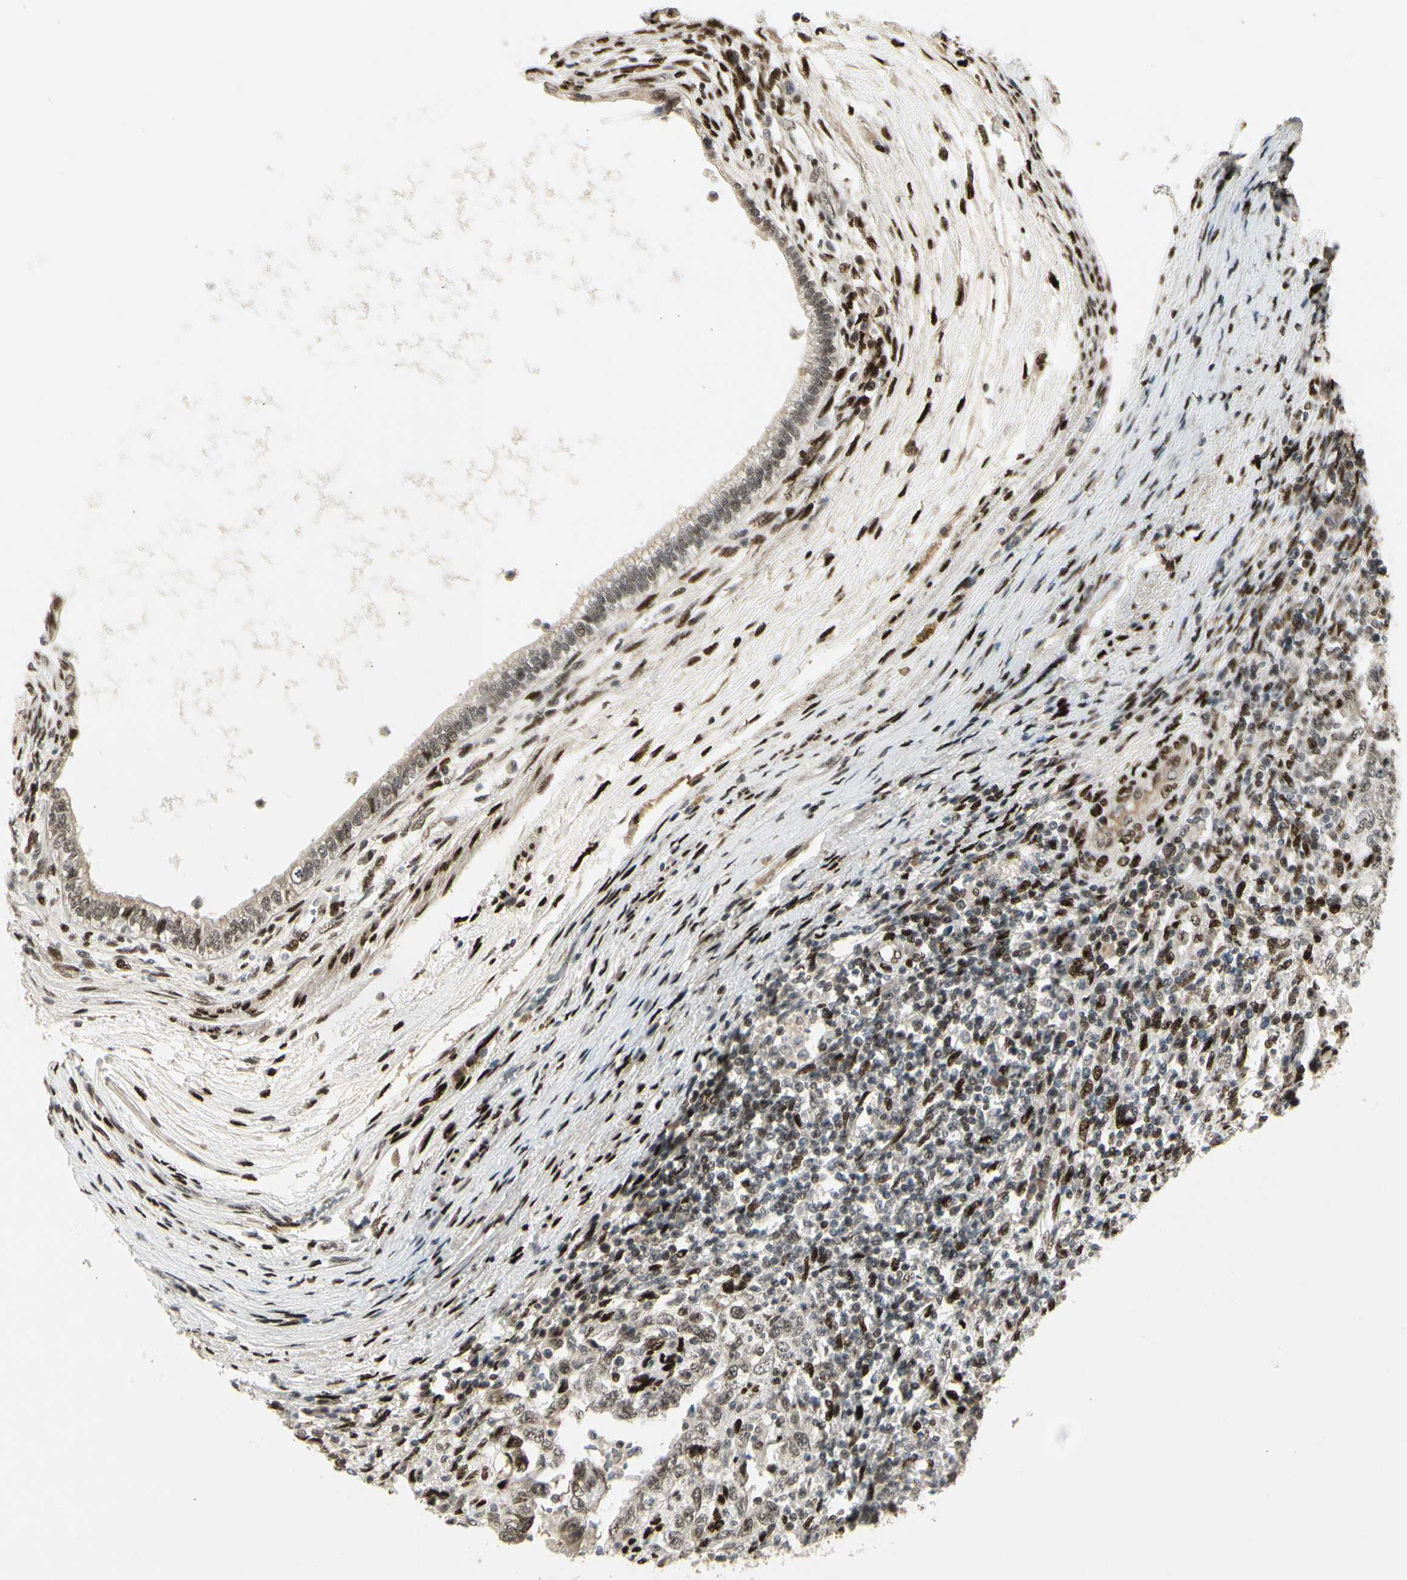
{"staining": {"intensity": "moderate", "quantity": ">75%", "location": "nuclear"}, "tissue": "testis cancer", "cell_type": "Tumor cells", "image_type": "cancer", "snomed": [{"axis": "morphology", "description": "Carcinoma, Embryonal, NOS"}, {"axis": "topography", "description": "Testis"}], "caption": "Testis embryonal carcinoma stained with a protein marker exhibits moderate staining in tumor cells.", "gene": "FOXJ2", "patient": {"sex": "male", "age": 26}}